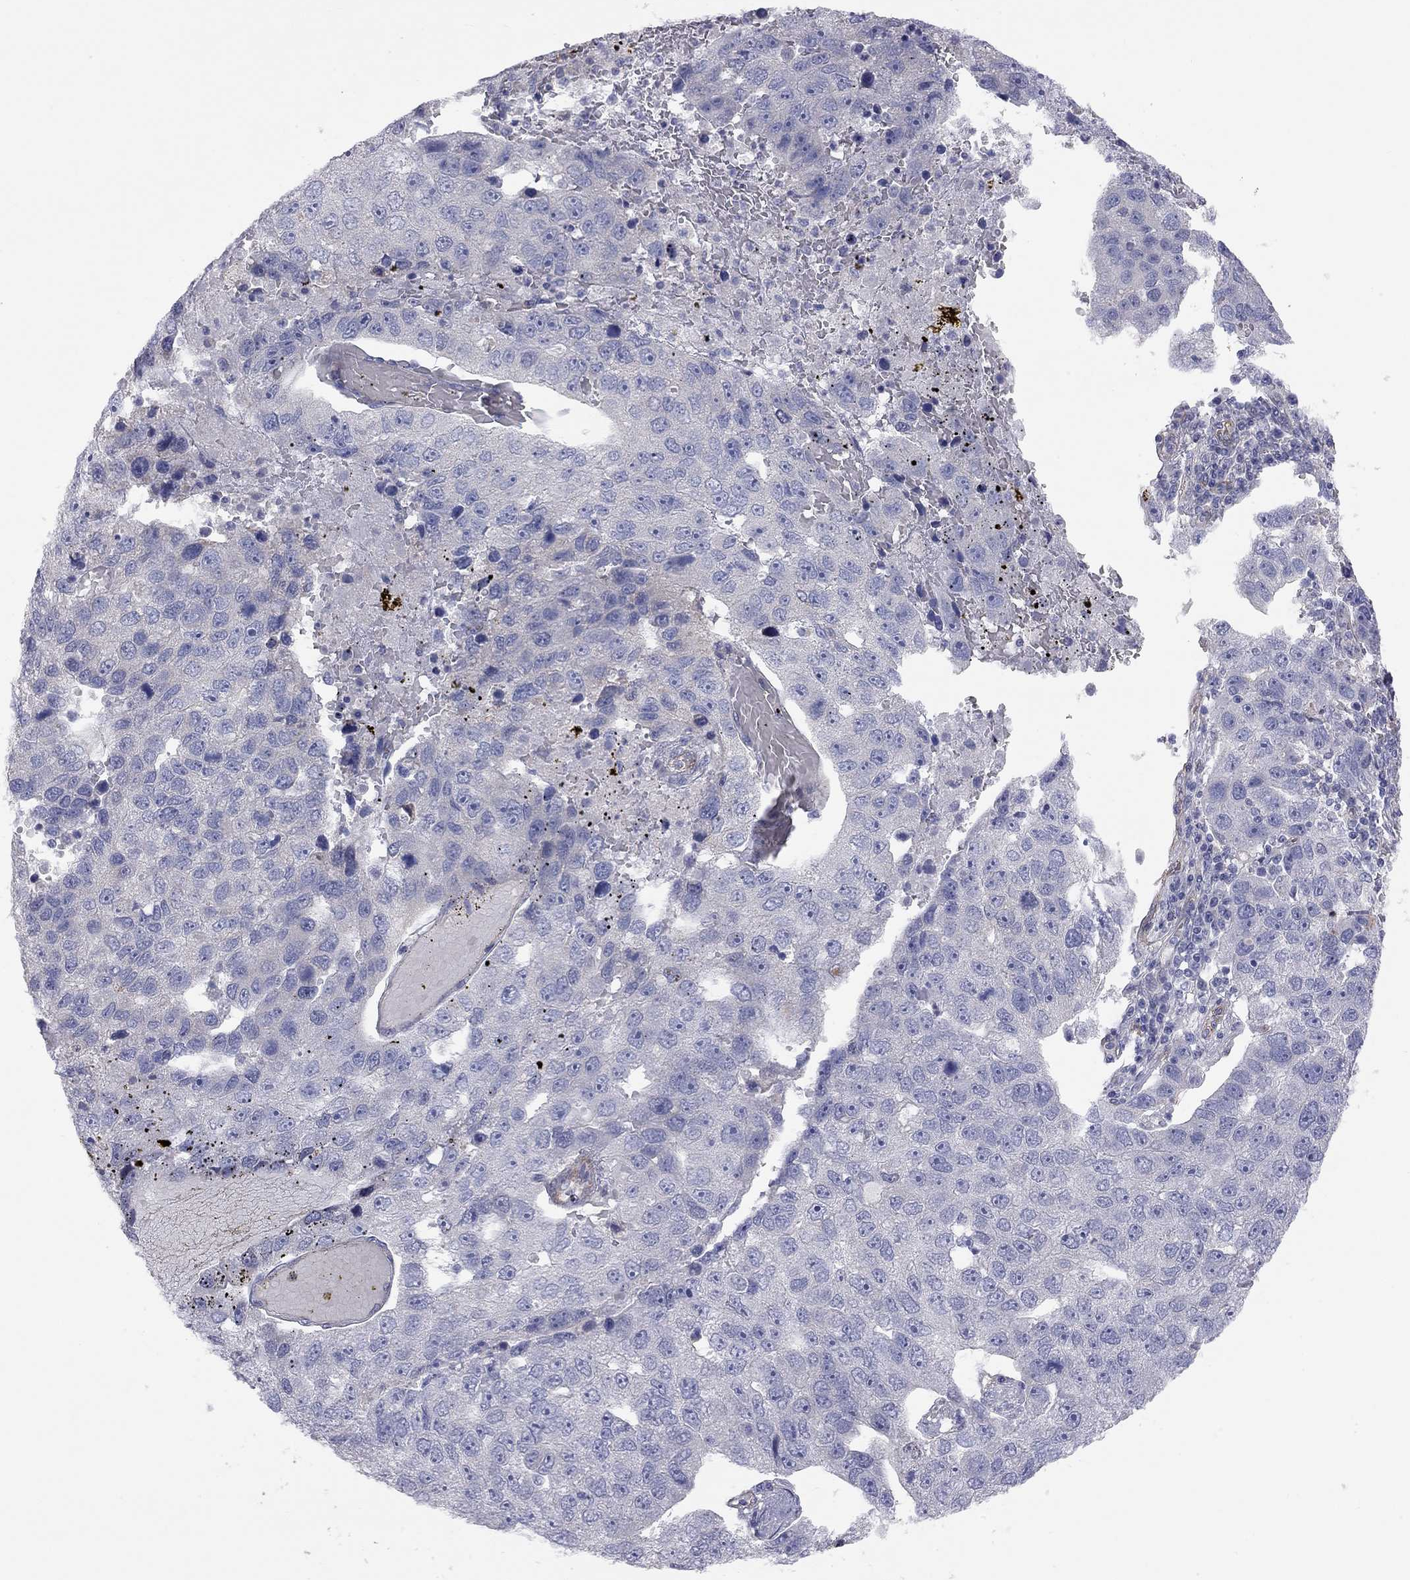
{"staining": {"intensity": "negative", "quantity": "none", "location": "none"}, "tissue": "pancreatic cancer", "cell_type": "Tumor cells", "image_type": "cancer", "snomed": [{"axis": "morphology", "description": "Adenocarcinoma, NOS"}, {"axis": "topography", "description": "Pancreas"}], "caption": "High magnification brightfield microscopy of pancreatic cancer (adenocarcinoma) stained with DAB (3,3'-diaminobenzidine) (brown) and counterstained with hematoxylin (blue): tumor cells show no significant expression. (Immunohistochemistry, brightfield microscopy, high magnification).", "gene": "GPRC5B", "patient": {"sex": "female", "age": 61}}